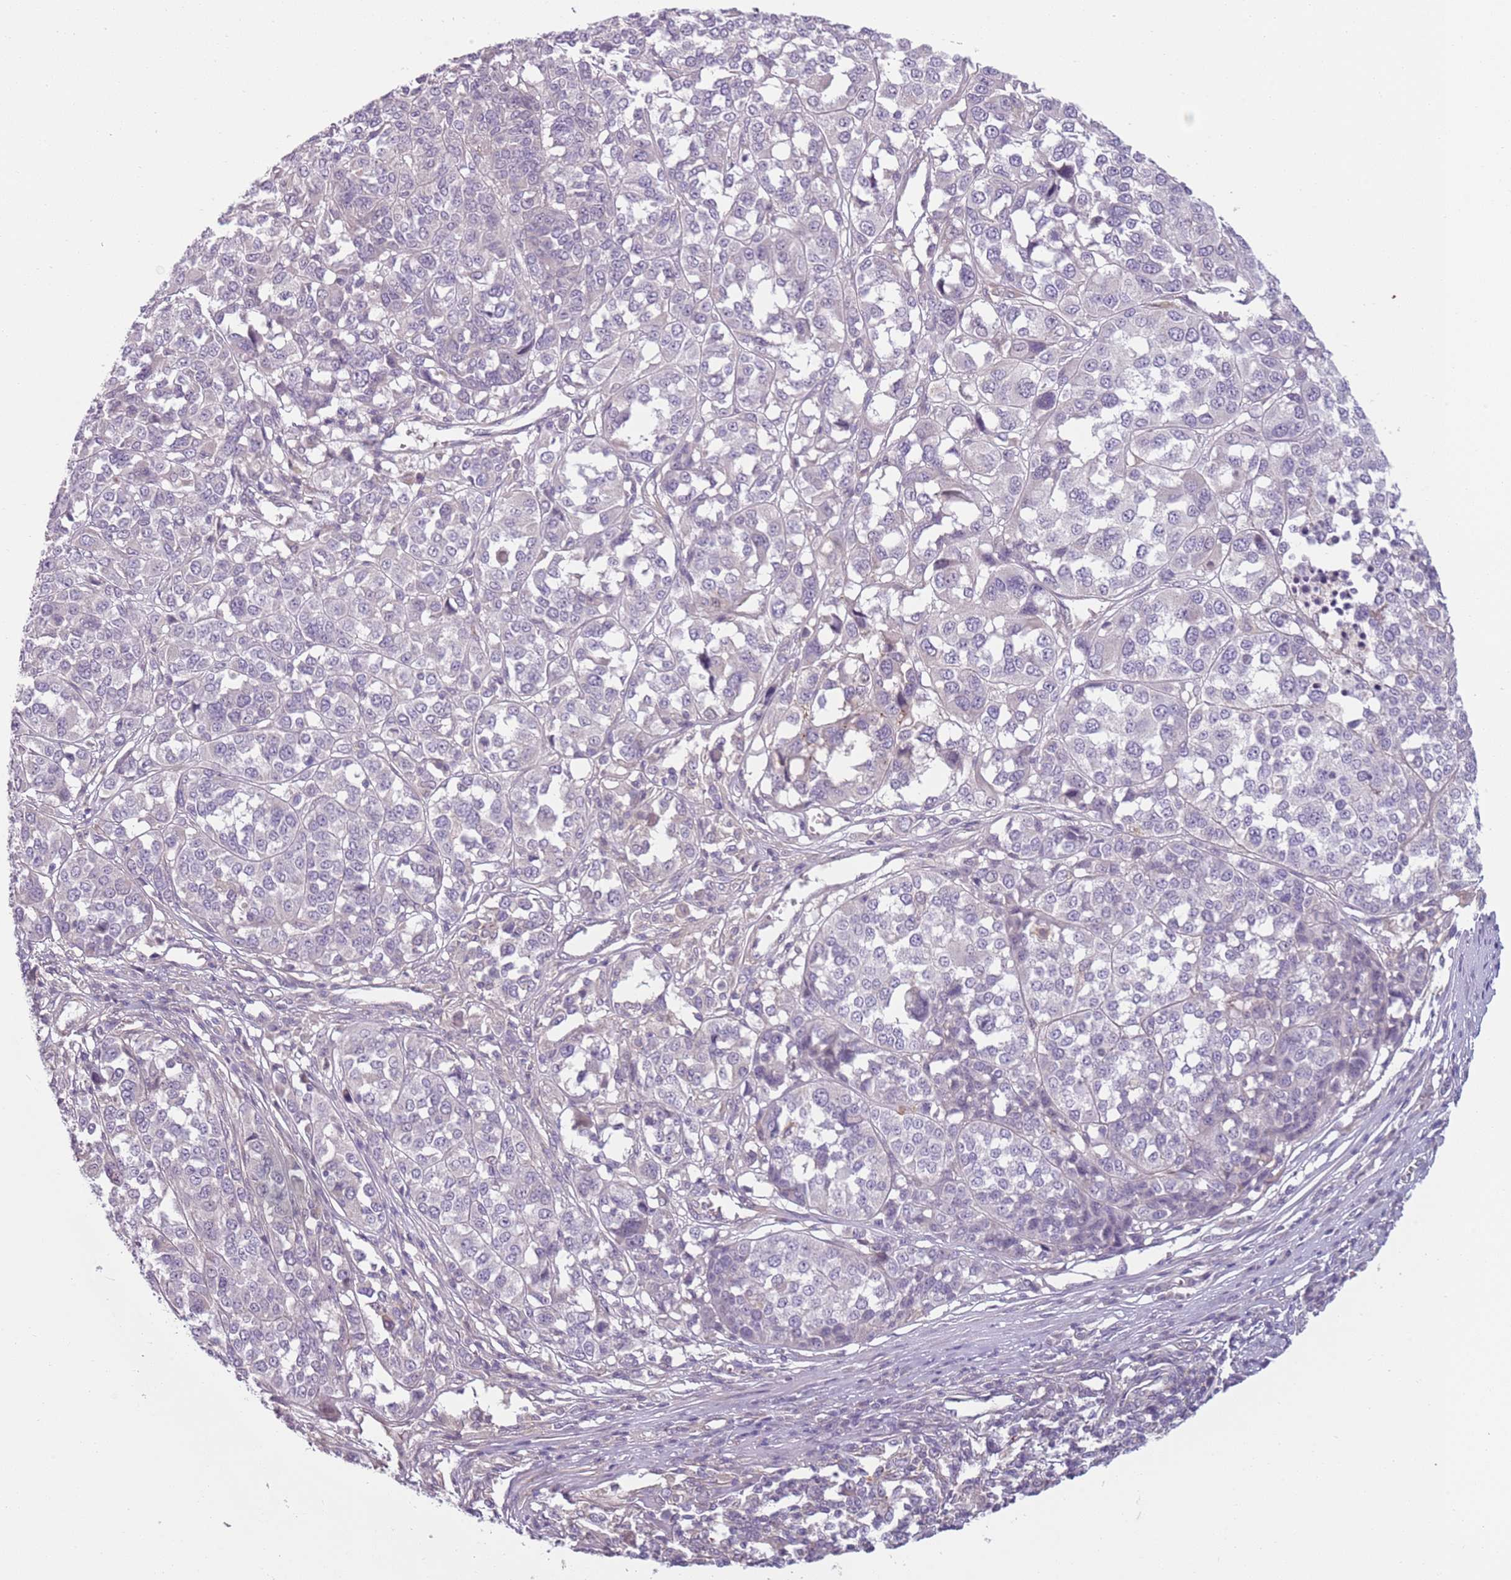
{"staining": {"intensity": "negative", "quantity": "none", "location": "none"}, "tissue": "melanoma", "cell_type": "Tumor cells", "image_type": "cancer", "snomed": [{"axis": "morphology", "description": "Malignant melanoma, Metastatic site"}, {"axis": "topography", "description": "Lymph node"}], "caption": "IHC micrograph of human malignant melanoma (metastatic site) stained for a protein (brown), which exhibits no positivity in tumor cells. Brightfield microscopy of IHC stained with DAB (brown) and hematoxylin (blue), captured at high magnification.", "gene": "TLCD2", "patient": {"sex": "male", "age": 44}}